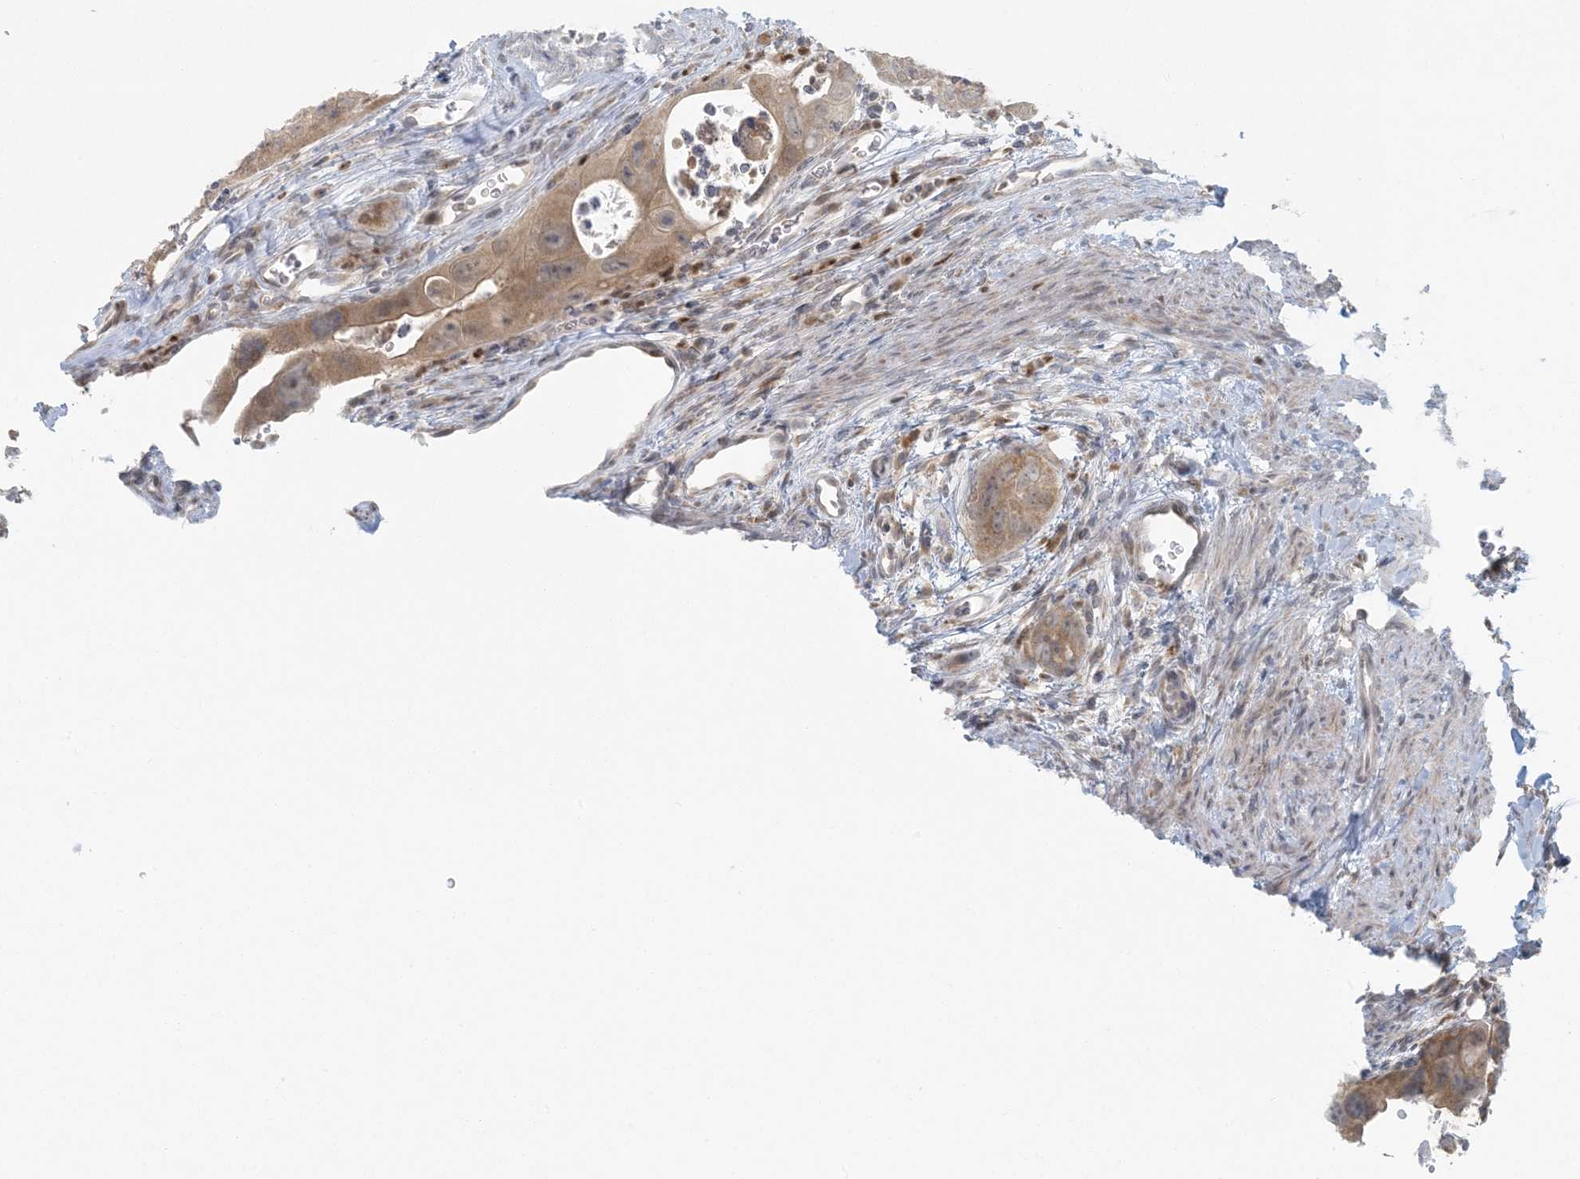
{"staining": {"intensity": "weak", "quantity": ">75%", "location": "cytoplasmic/membranous"}, "tissue": "colorectal cancer", "cell_type": "Tumor cells", "image_type": "cancer", "snomed": [{"axis": "morphology", "description": "Adenocarcinoma, NOS"}, {"axis": "topography", "description": "Rectum"}], "caption": "Adenocarcinoma (colorectal) stained with immunohistochemistry (IHC) demonstrates weak cytoplasmic/membranous expression in about >75% of tumor cells. Using DAB (3,3'-diaminobenzidine) (brown) and hematoxylin (blue) stains, captured at high magnification using brightfield microscopy.", "gene": "CTDNEP1", "patient": {"sex": "male", "age": 59}}